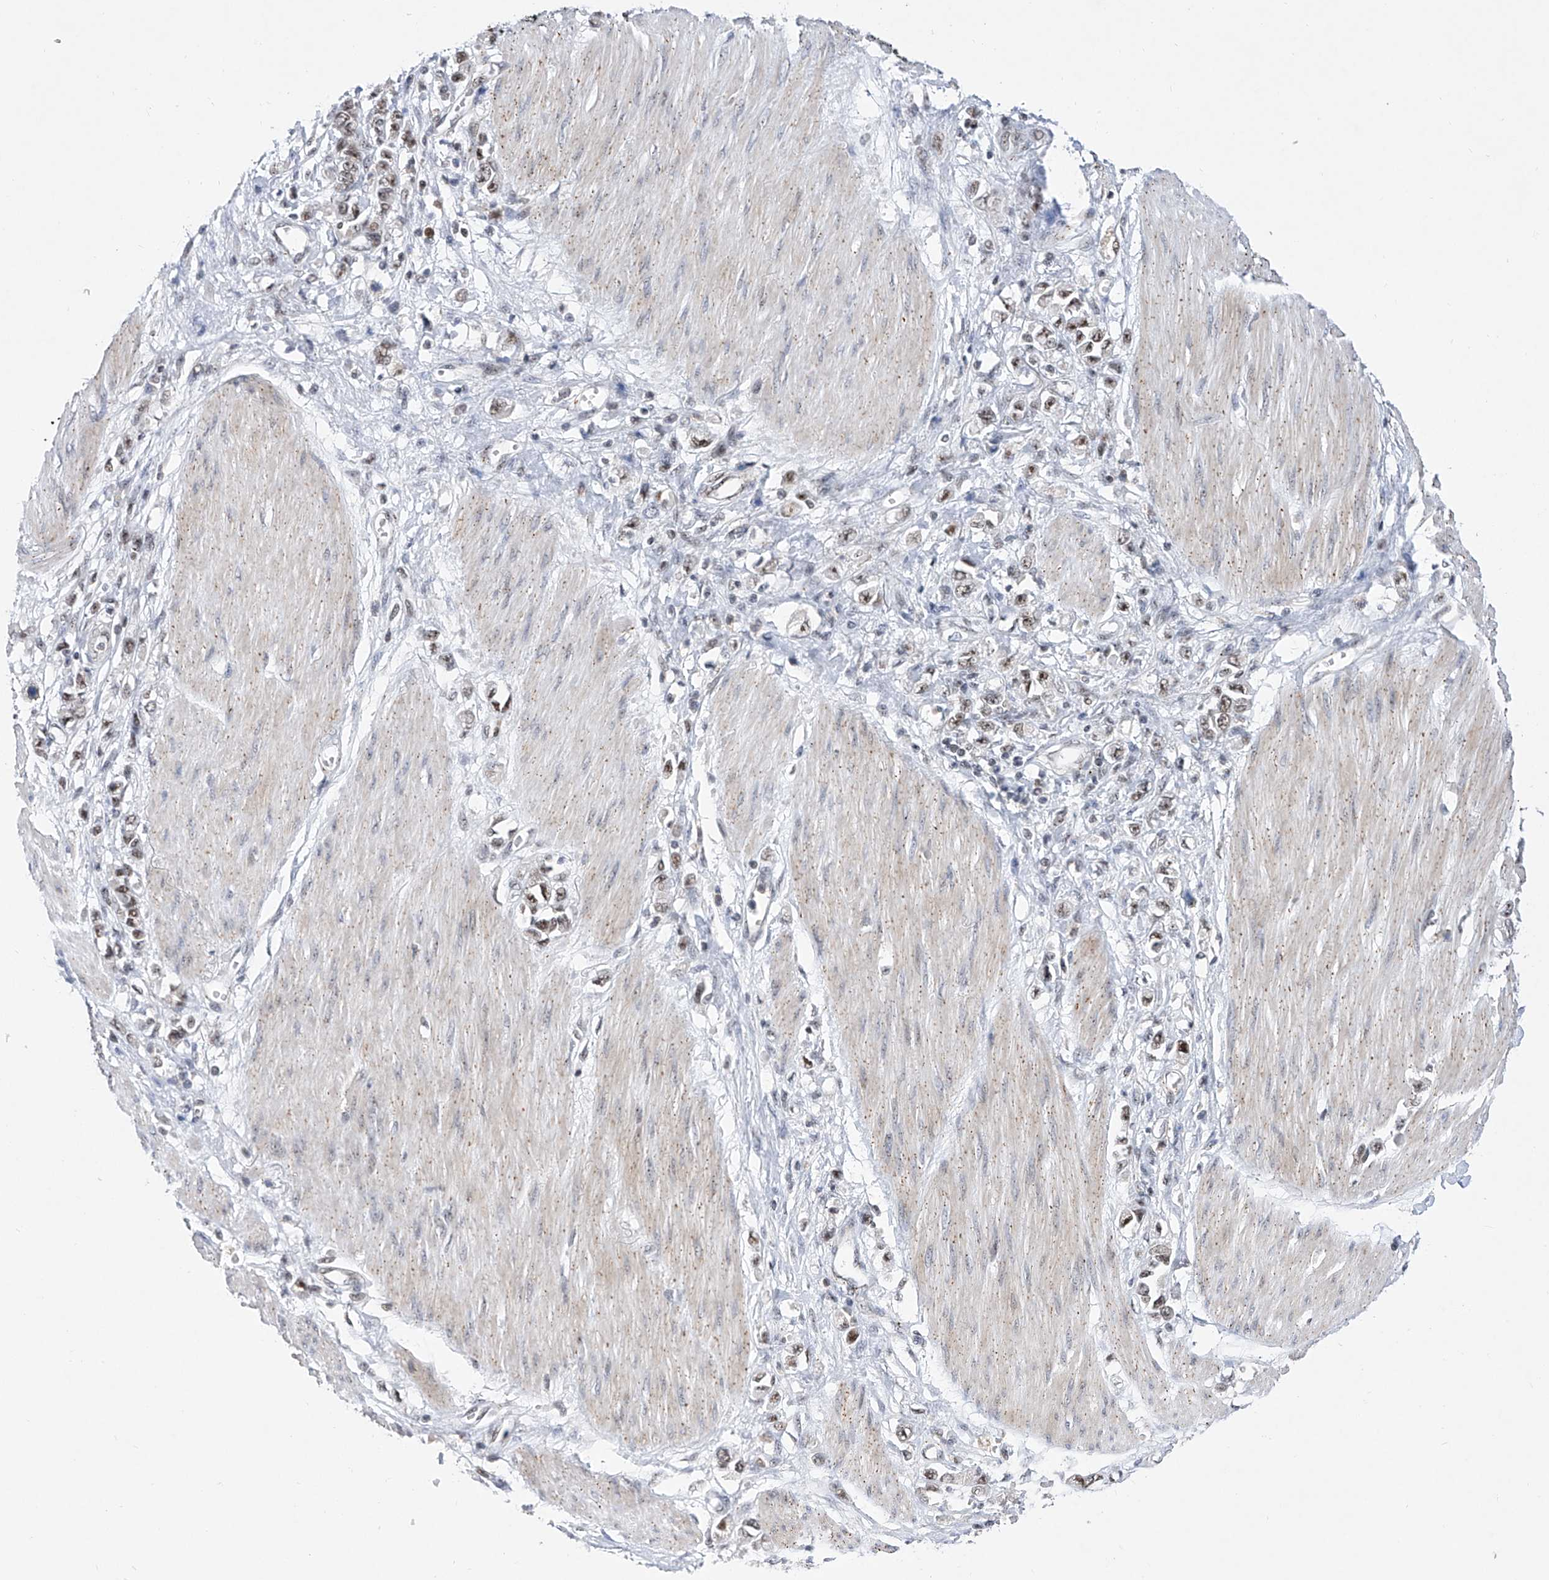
{"staining": {"intensity": "weak", "quantity": ">75%", "location": "nuclear"}, "tissue": "stomach cancer", "cell_type": "Tumor cells", "image_type": "cancer", "snomed": [{"axis": "morphology", "description": "Adenocarcinoma, NOS"}, {"axis": "topography", "description": "Stomach"}], "caption": "Immunohistochemistry (IHC) image of neoplastic tissue: human stomach adenocarcinoma stained using immunohistochemistry (IHC) displays low levels of weak protein expression localized specifically in the nuclear of tumor cells, appearing as a nuclear brown color.", "gene": "RAD54L", "patient": {"sex": "female", "age": 76}}